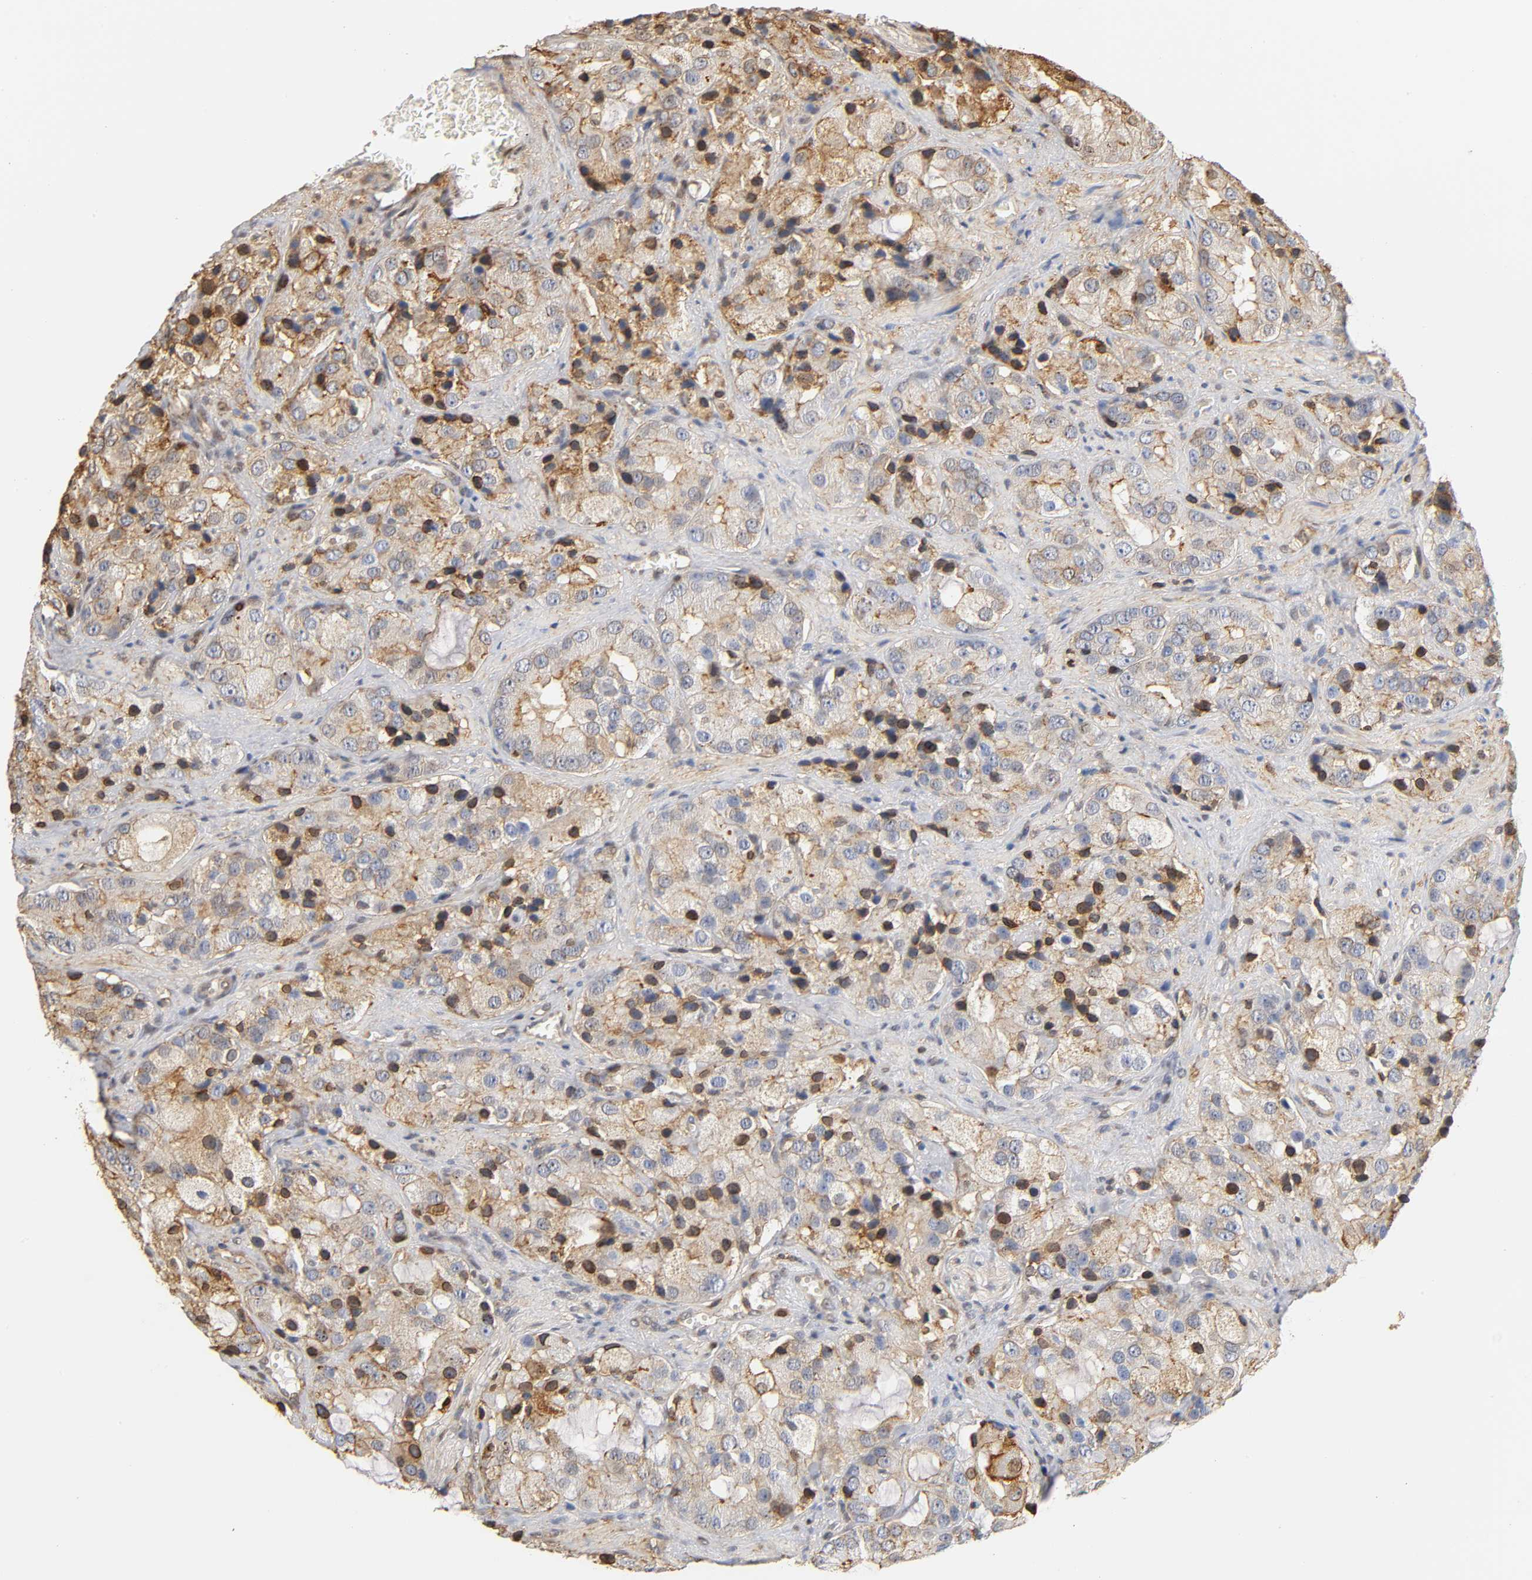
{"staining": {"intensity": "moderate", "quantity": "25%-75%", "location": "cytoplasmic/membranous,nuclear"}, "tissue": "prostate cancer", "cell_type": "Tumor cells", "image_type": "cancer", "snomed": [{"axis": "morphology", "description": "Adenocarcinoma, High grade"}, {"axis": "topography", "description": "Prostate"}], "caption": "Prostate high-grade adenocarcinoma stained with immunohistochemistry displays moderate cytoplasmic/membranous and nuclear positivity in about 25%-75% of tumor cells.", "gene": "ANXA11", "patient": {"sex": "male", "age": 70}}